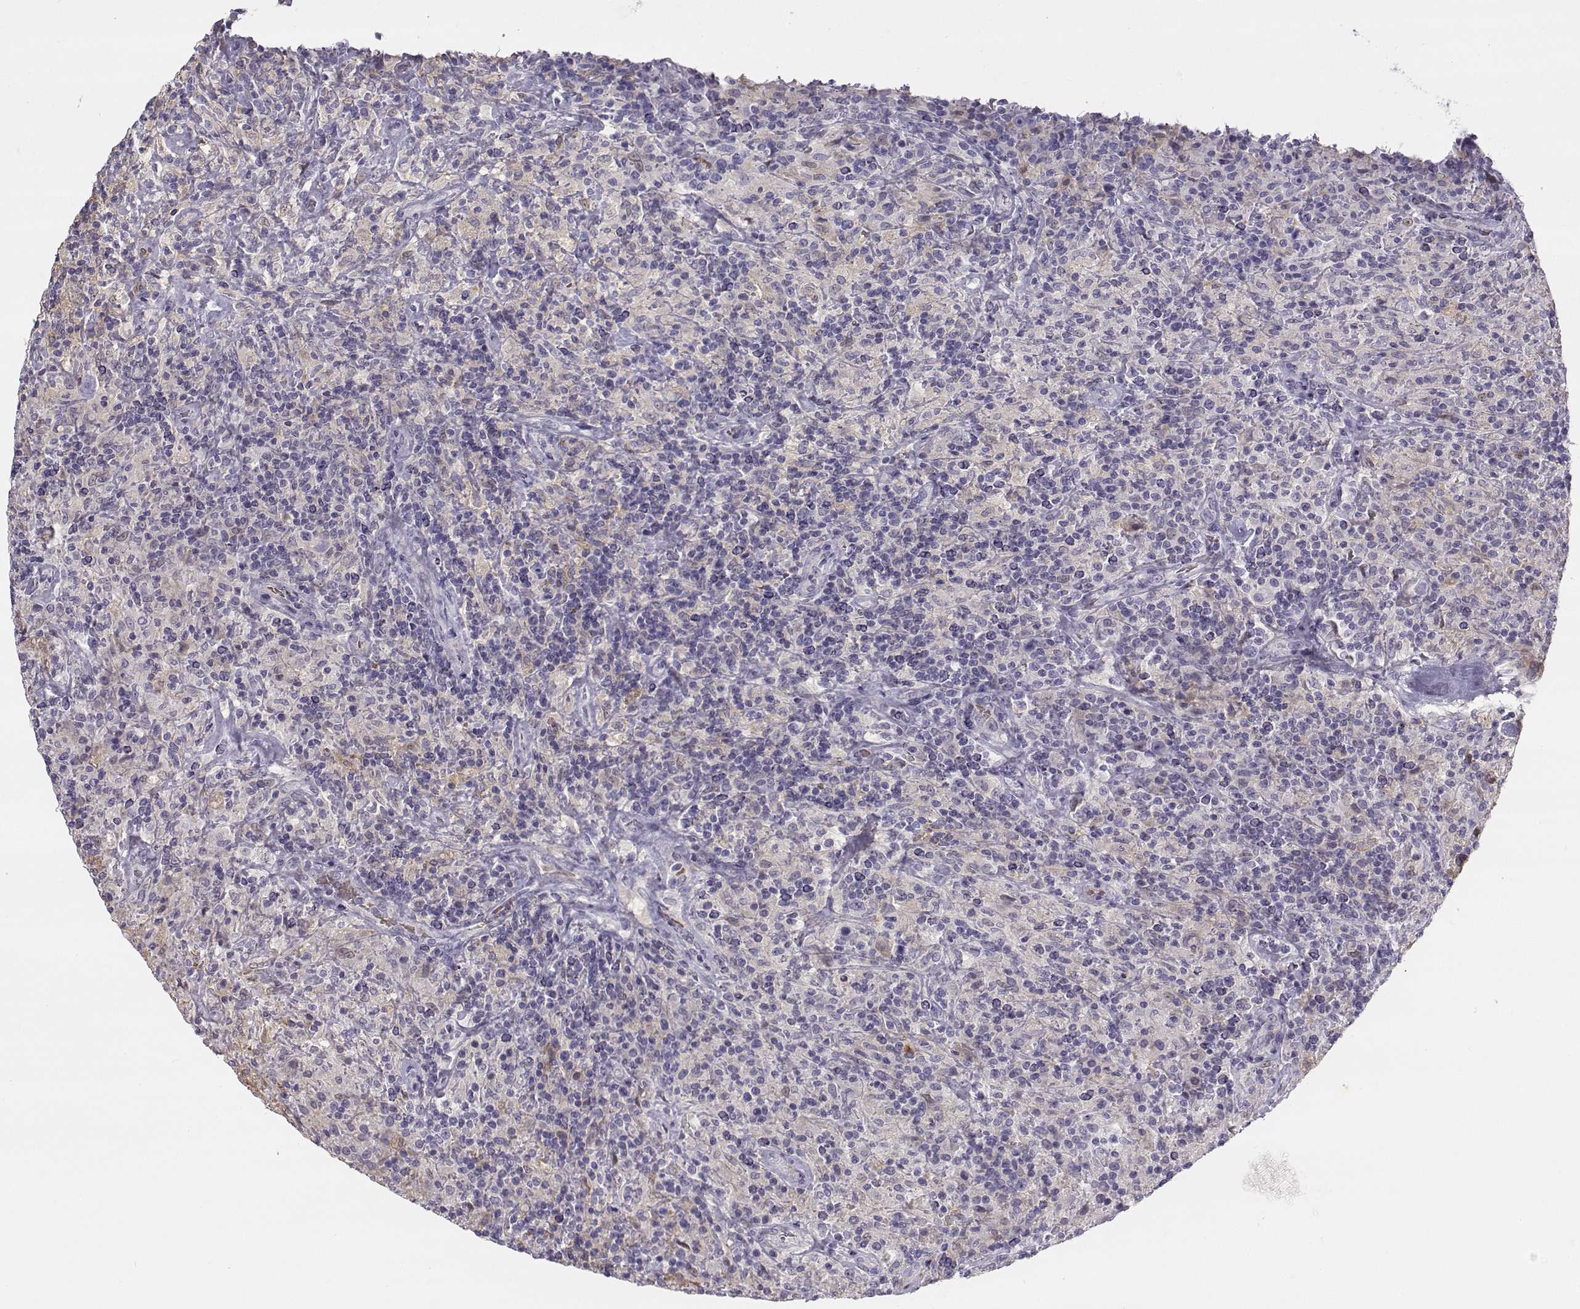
{"staining": {"intensity": "weak", "quantity": ">75%", "location": "cytoplasmic/membranous"}, "tissue": "lymphoma", "cell_type": "Tumor cells", "image_type": "cancer", "snomed": [{"axis": "morphology", "description": "Hodgkin's disease, NOS"}, {"axis": "topography", "description": "Lymph node"}], "caption": "Lymphoma was stained to show a protein in brown. There is low levels of weak cytoplasmic/membranous staining in approximately >75% of tumor cells. (Brightfield microscopy of DAB IHC at high magnification).", "gene": "UCP3", "patient": {"sex": "male", "age": 70}}